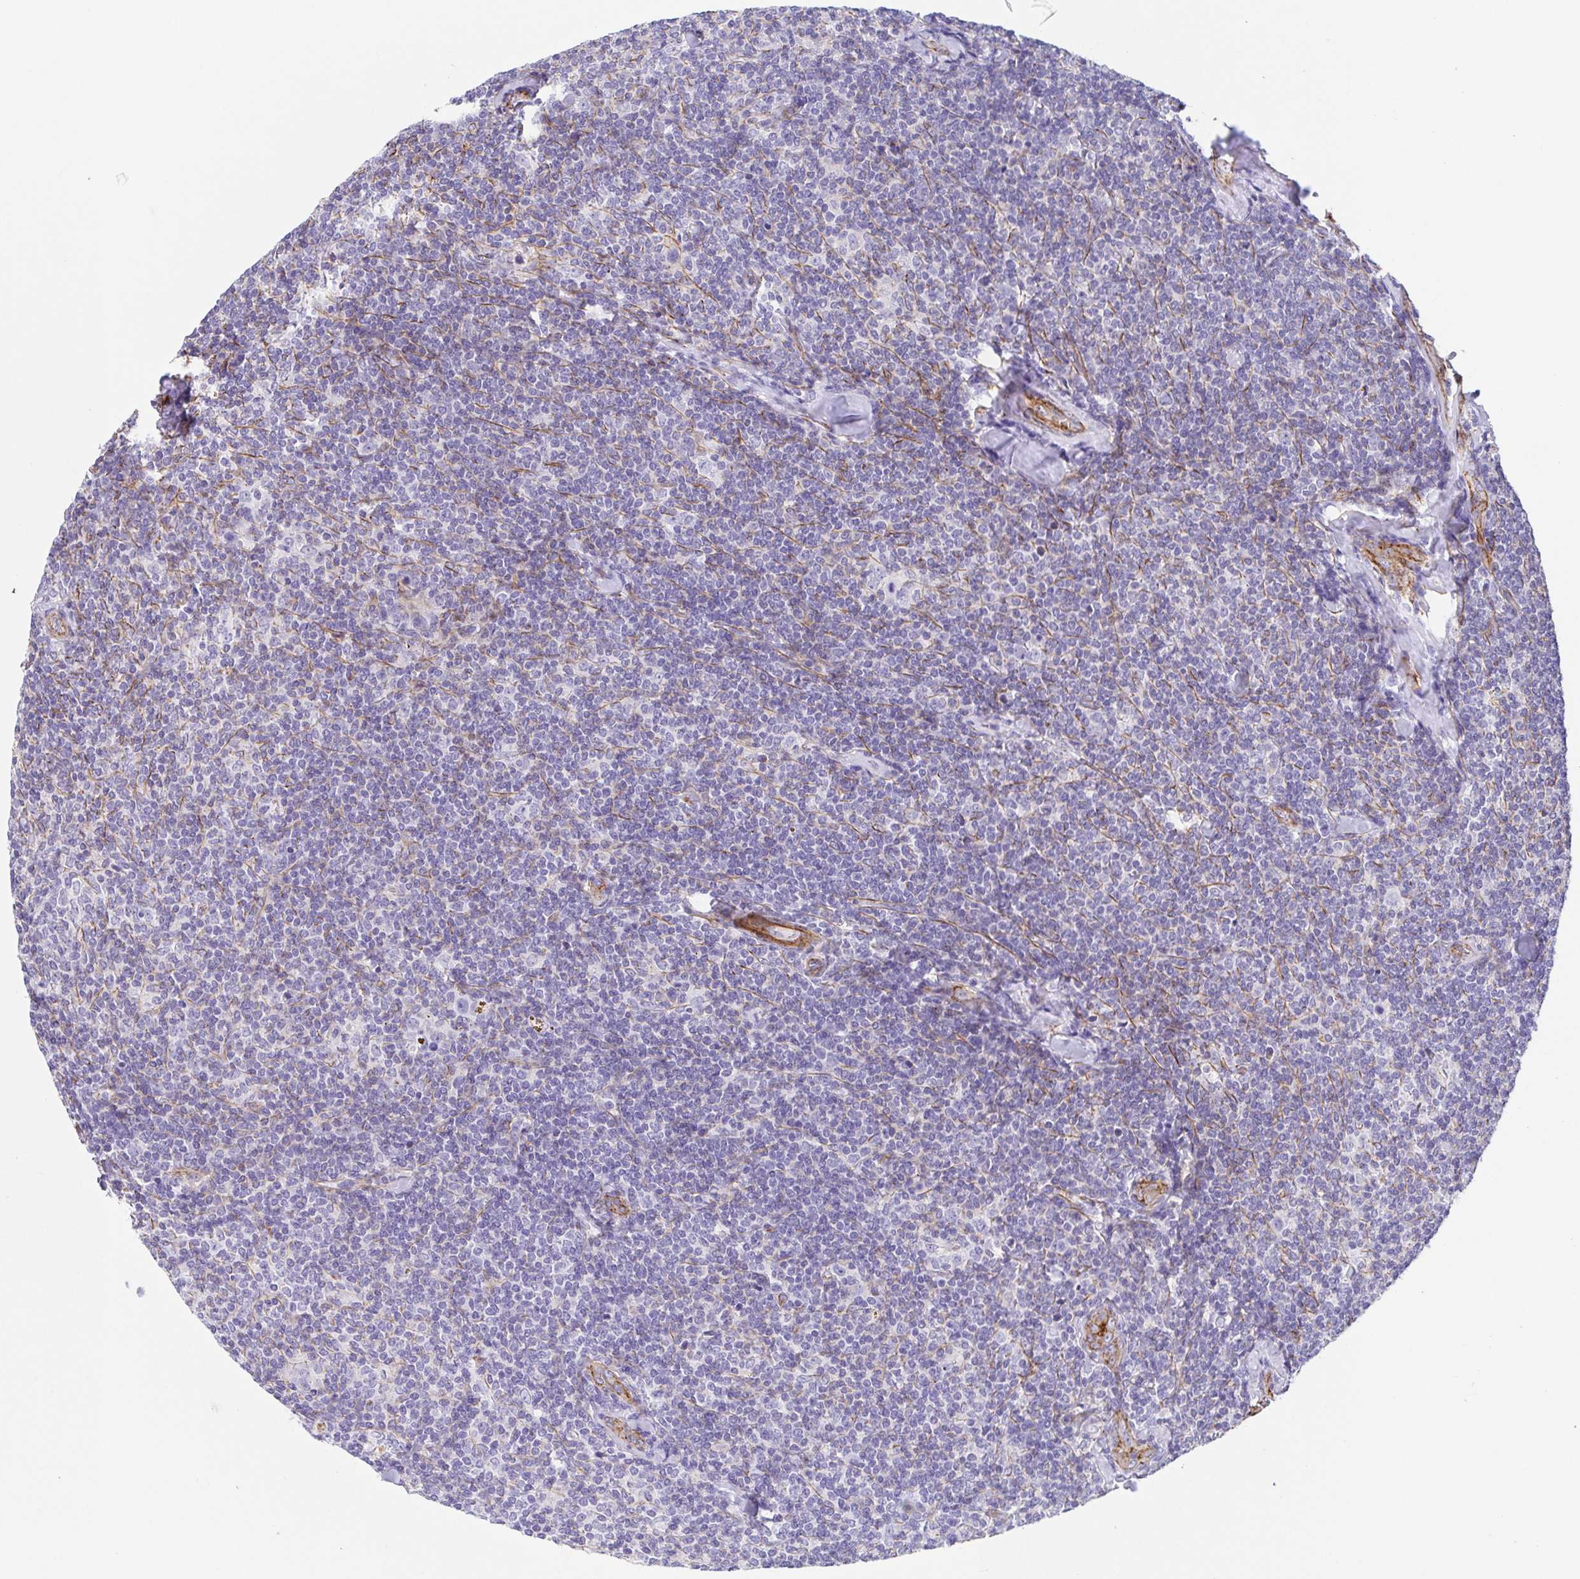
{"staining": {"intensity": "negative", "quantity": "none", "location": "none"}, "tissue": "lymphoma", "cell_type": "Tumor cells", "image_type": "cancer", "snomed": [{"axis": "morphology", "description": "Malignant lymphoma, non-Hodgkin's type, Low grade"}, {"axis": "topography", "description": "Lymph node"}], "caption": "Tumor cells are negative for protein expression in human lymphoma.", "gene": "TRAM2", "patient": {"sex": "female", "age": 56}}